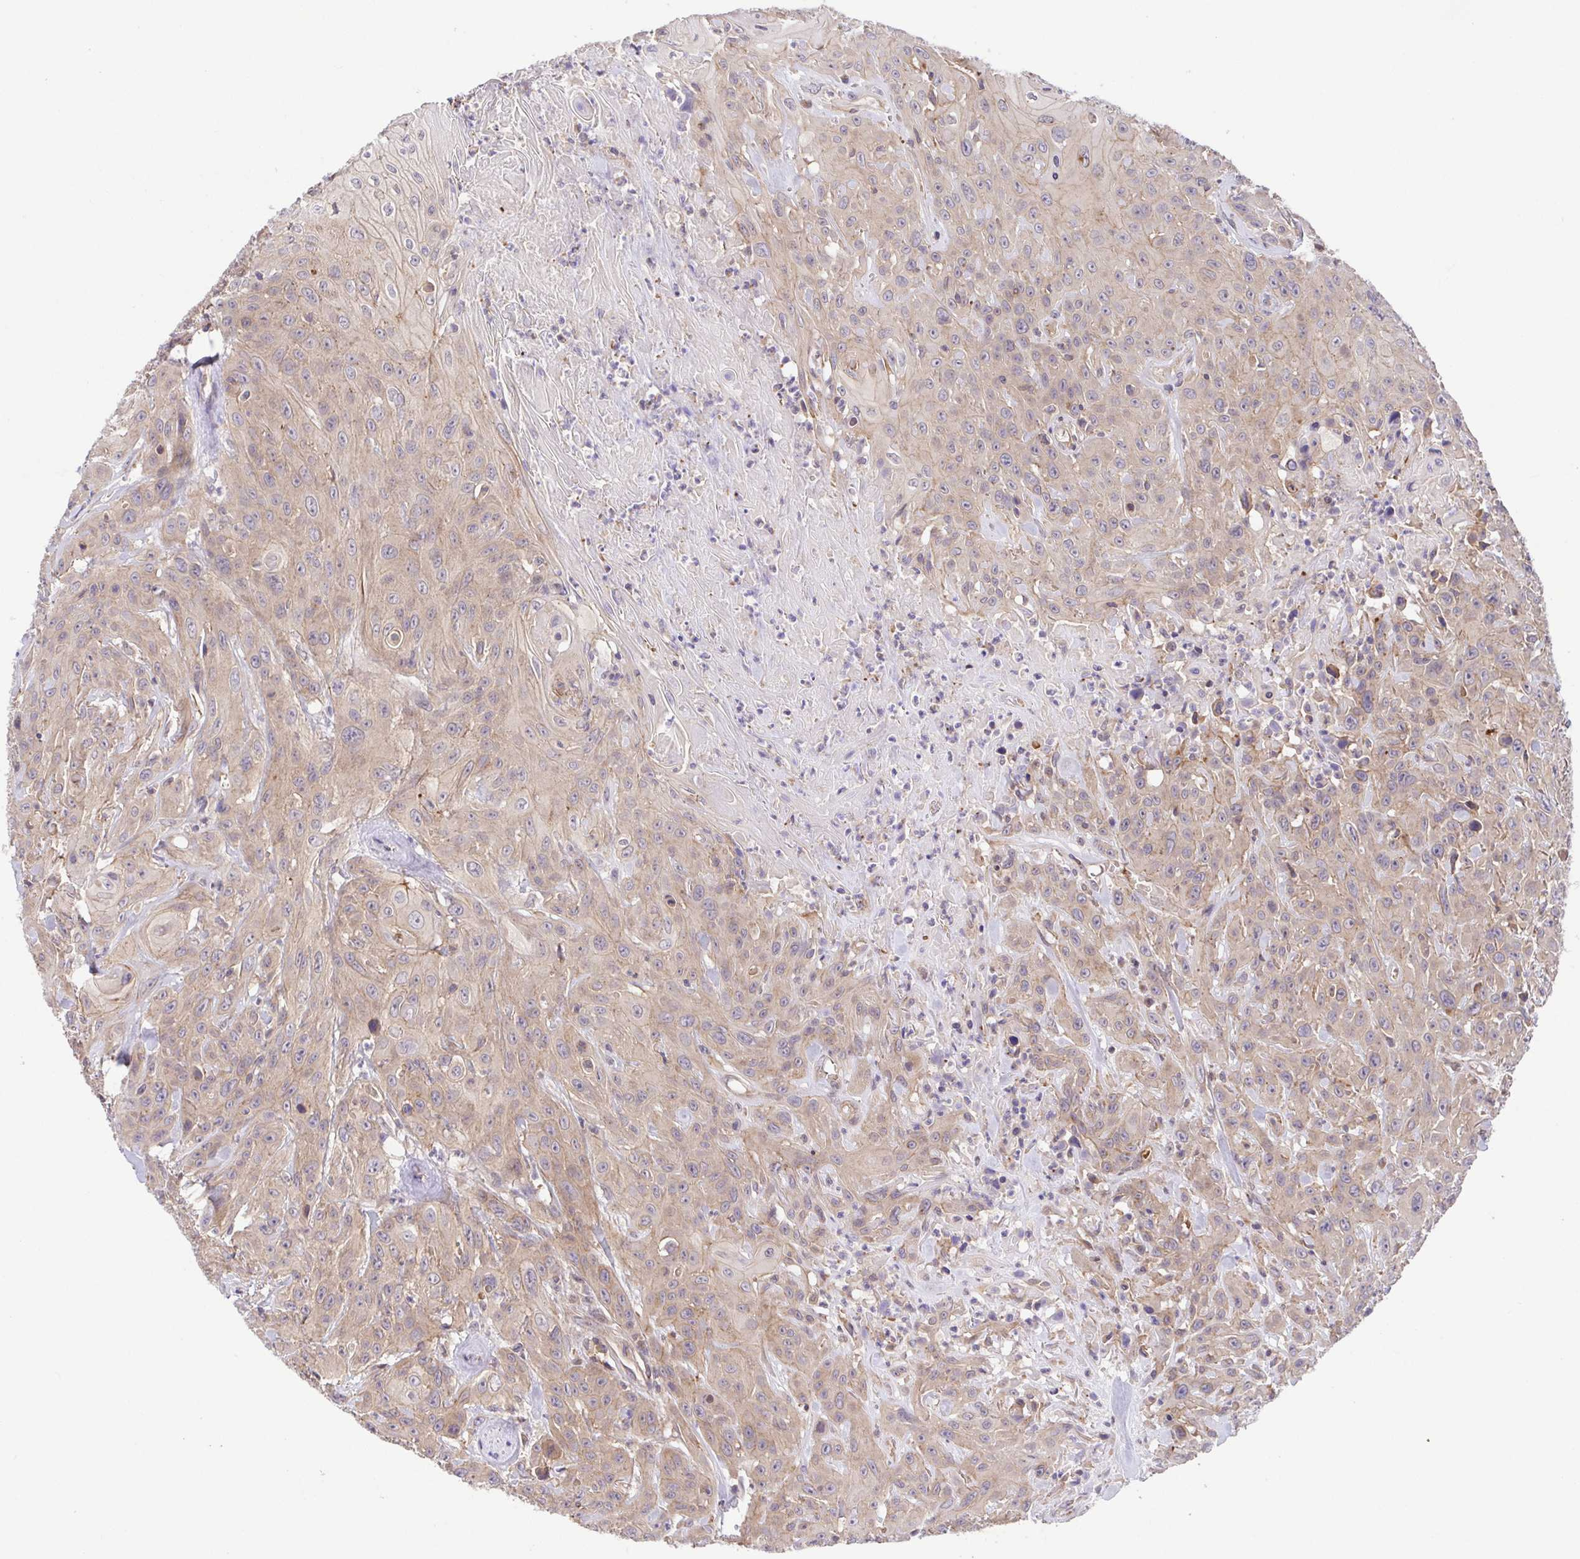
{"staining": {"intensity": "weak", "quantity": "25%-75%", "location": "cytoplasmic/membranous"}, "tissue": "head and neck cancer", "cell_type": "Tumor cells", "image_type": "cancer", "snomed": [{"axis": "morphology", "description": "Squamous cell carcinoma, NOS"}, {"axis": "topography", "description": "Skin"}, {"axis": "topography", "description": "Head-Neck"}], "caption": "An image of head and neck cancer (squamous cell carcinoma) stained for a protein shows weak cytoplasmic/membranous brown staining in tumor cells. Ihc stains the protein of interest in brown and the nuclei are stained blue.", "gene": "IDE", "patient": {"sex": "male", "age": 80}}